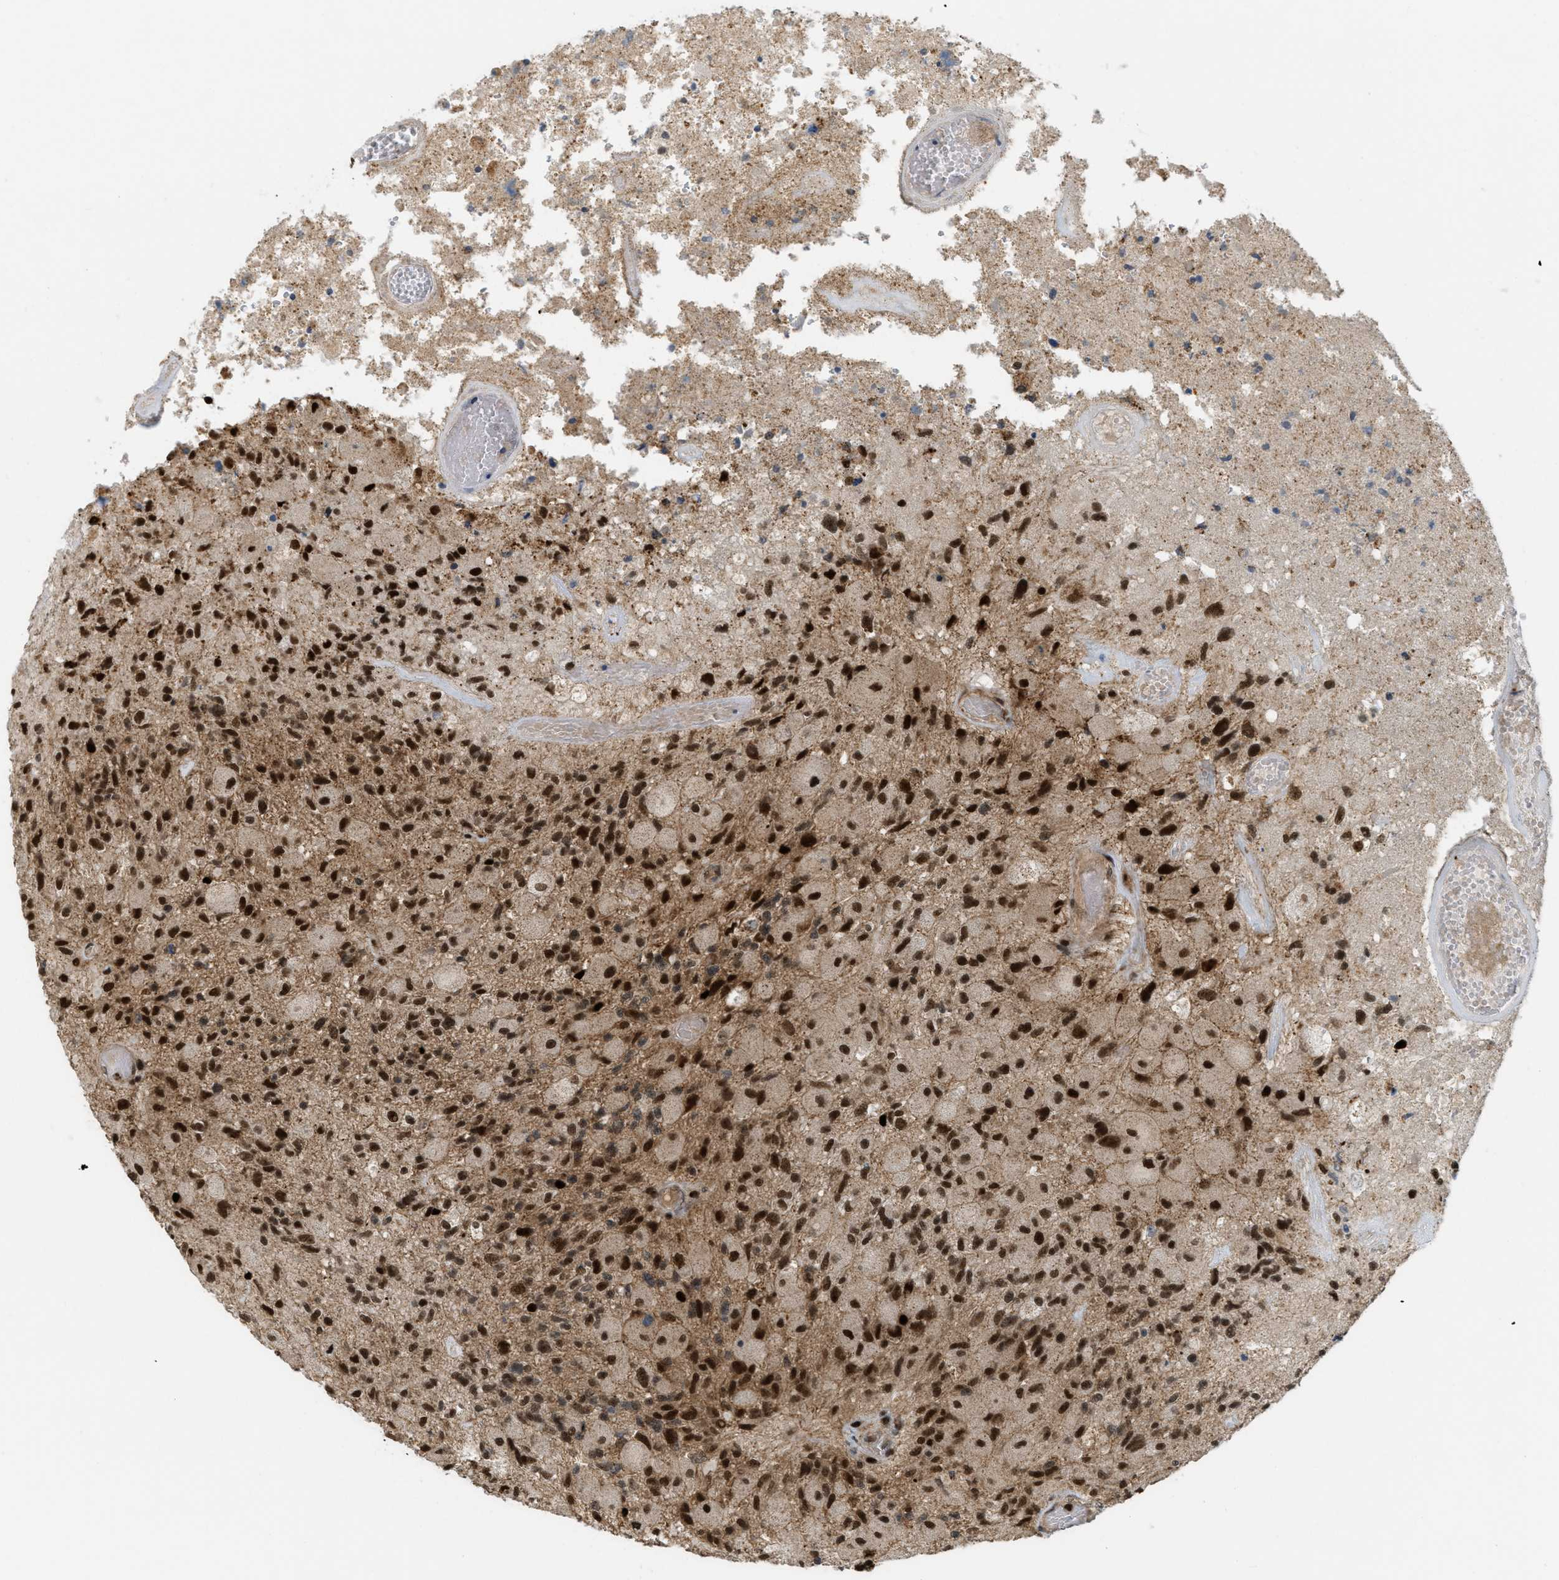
{"staining": {"intensity": "strong", "quantity": ">75%", "location": "cytoplasmic/membranous,nuclear"}, "tissue": "glioma", "cell_type": "Tumor cells", "image_type": "cancer", "snomed": [{"axis": "morphology", "description": "Normal tissue, NOS"}, {"axis": "morphology", "description": "Glioma, malignant, High grade"}, {"axis": "topography", "description": "Cerebral cortex"}], "caption": "The micrograph exhibits staining of malignant glioma (high-grade), revealing strong cytoplasmic/membranous and nuclear protein expression (brown color) within tumor cells. The protein of interest is shown in brown color, while the nuclei are stained blue.", "gene": "TLK1", "patient": {"sex": "male", "age": 77}}